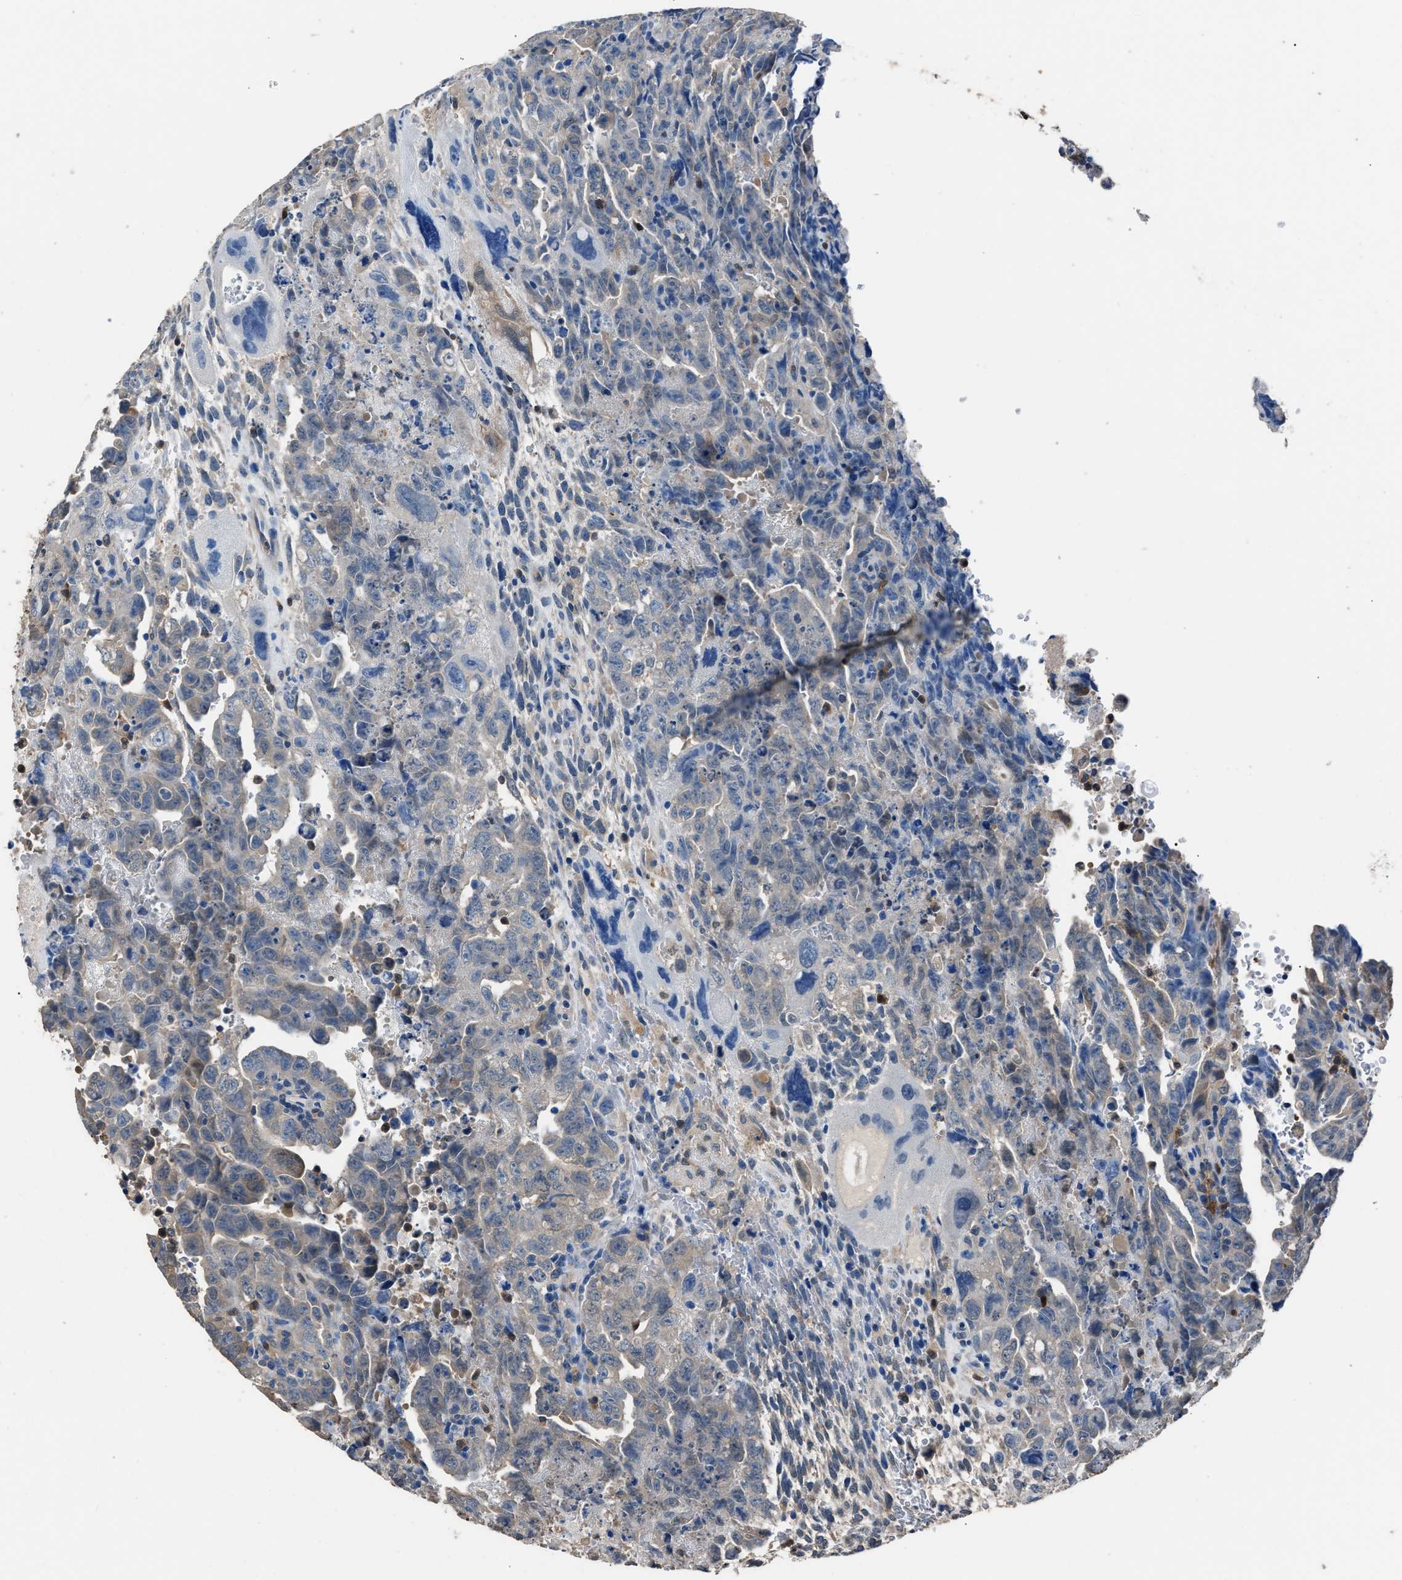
{"staining": {"intensity": "weak", "quantity": "<25%", "location": "cytoplasmic/membranous"}, "tissue": "testis cancer", "cell_type": "Tumor cells", "image_type": "cancer", "snomed": [{"axis": "morphology", "description": "Carcinoma, Embryonal, NOS"}, {"axis": "topography", "description": "Testis"}], "caption": "Tumor cells are negative for protein expression in human testis embryonal carcinoma.", "gene": "GSTP1", "patient": {"sex": "male", "age": 28}}